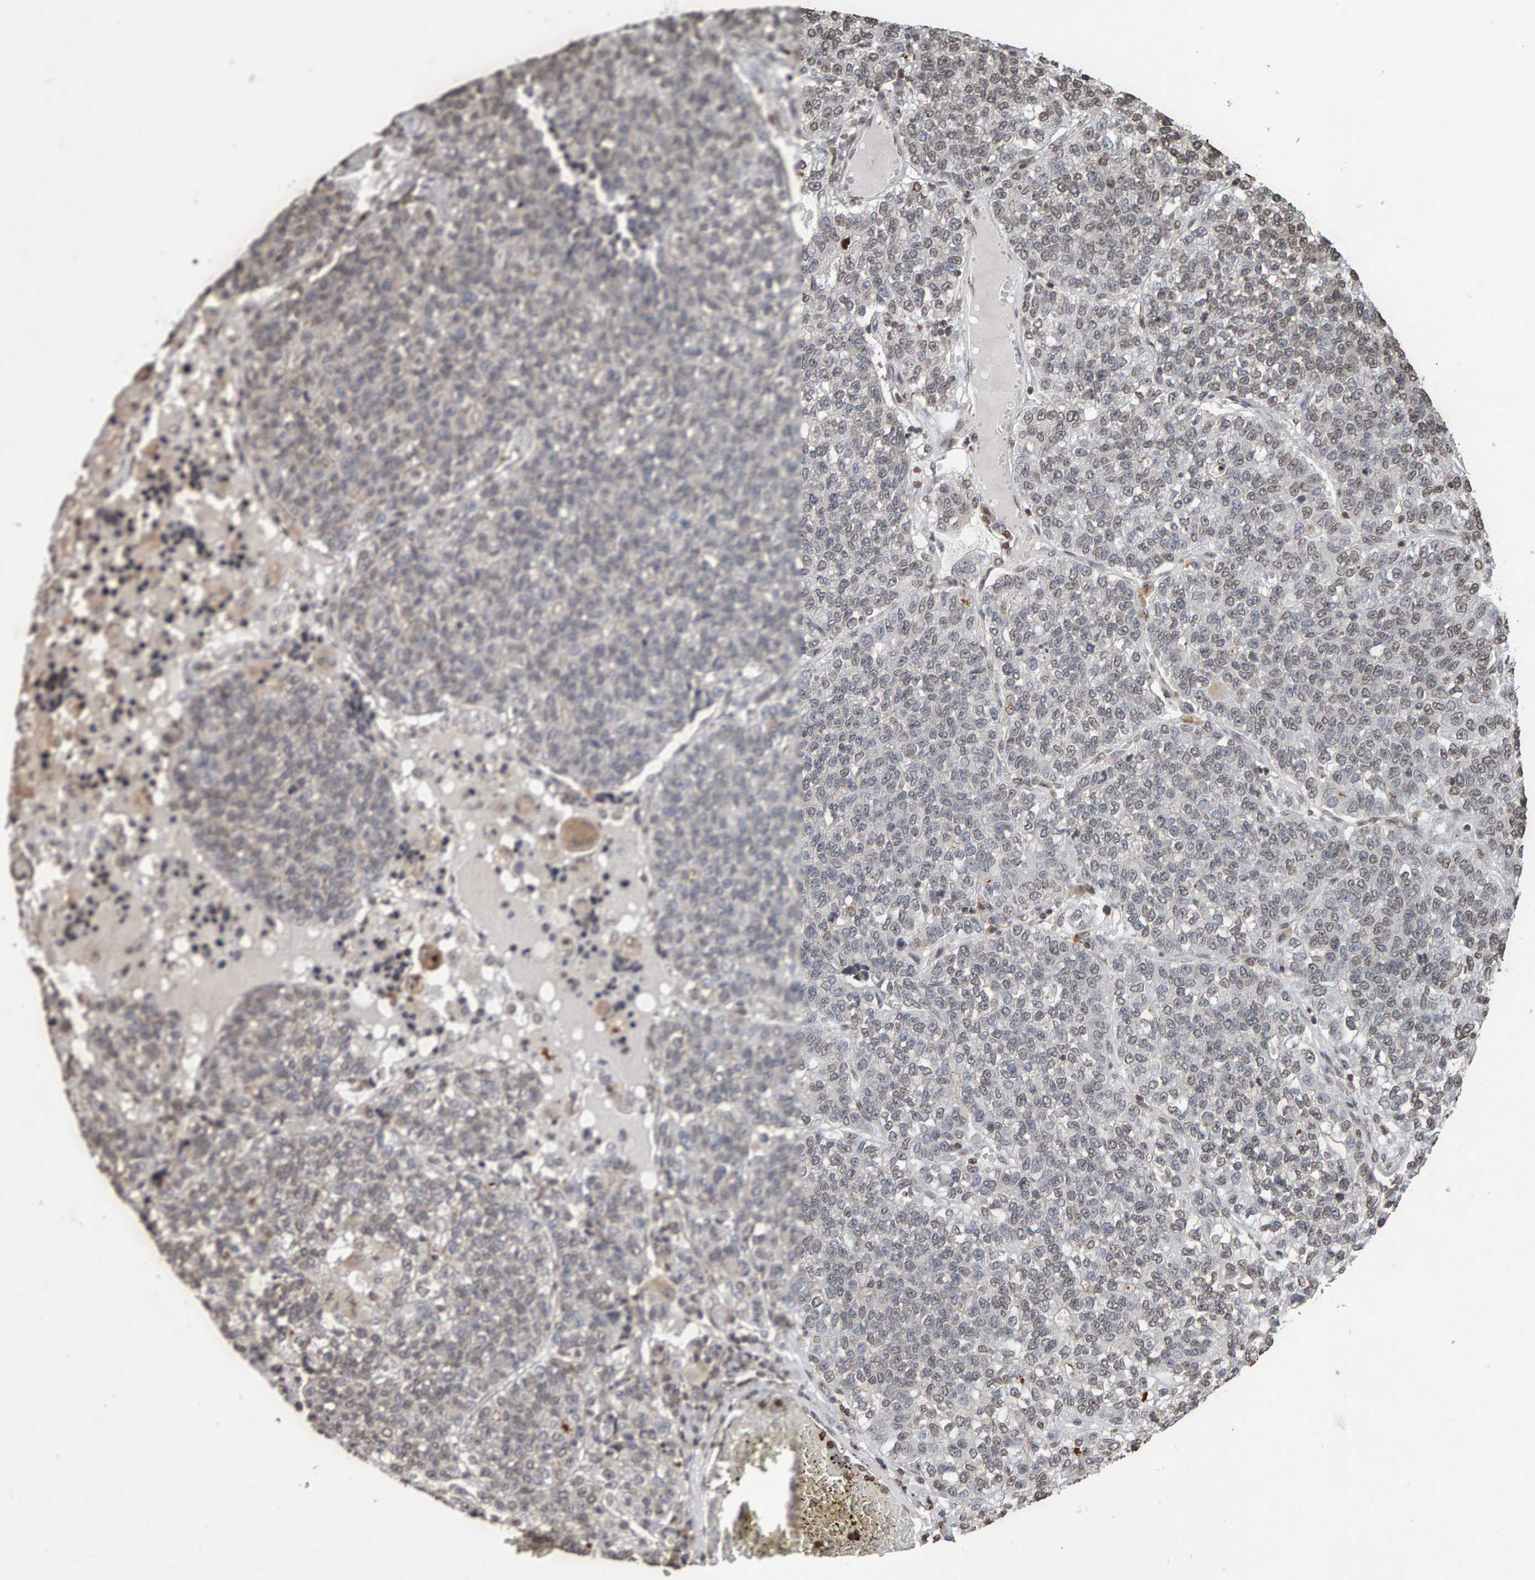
{"staining": {"intensity": "negative", "quantity": "none", "location": "none"}, "tissue": "lung cancer", "cell_type": "Tumor cells", "image_type": "cancer", "snomed": [{"axis": "morphology", "description": "Adenocarcinoma, NOS"}, {"axis": "topography", "description": "Lung"}], "caption": "The IHC photomicrograph has no significant positivity in tumor cells of lung cancer (adenocarcinoma) tissue.", "gene": "DNAJB5", "patient": {"sex": "male", "age": 49}}